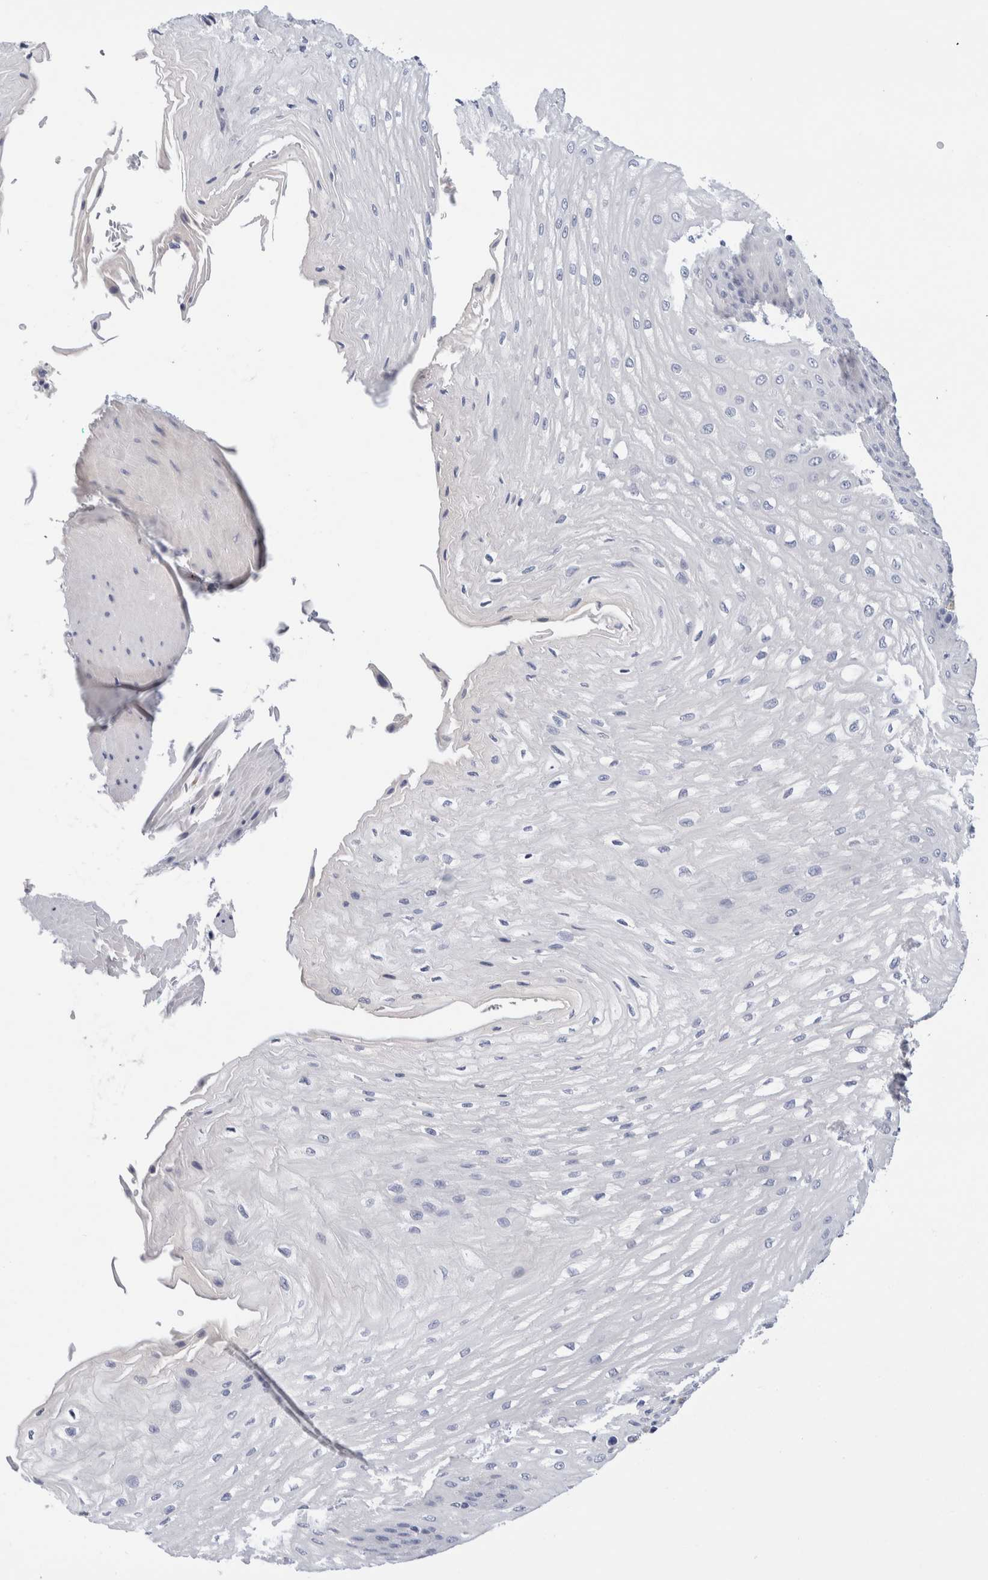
{"staining": {"intensity": "negative", "quantity": "none", "location": "none"}, "tissue": "esophagus", "cell_type": "Squamous epithelial cells", "image_type": "normal", "snomed": [{"axis": "morphology", "description": "Normal tissue, NOS"}, {"axis": "topography", "description": "Esophagus"}], "caption": "Protein analysis of normal esophagus displays no significant staining in squamous epithelial cells.", "gene": "METRNL", "patient": {"sex": "male", "age": 54}}